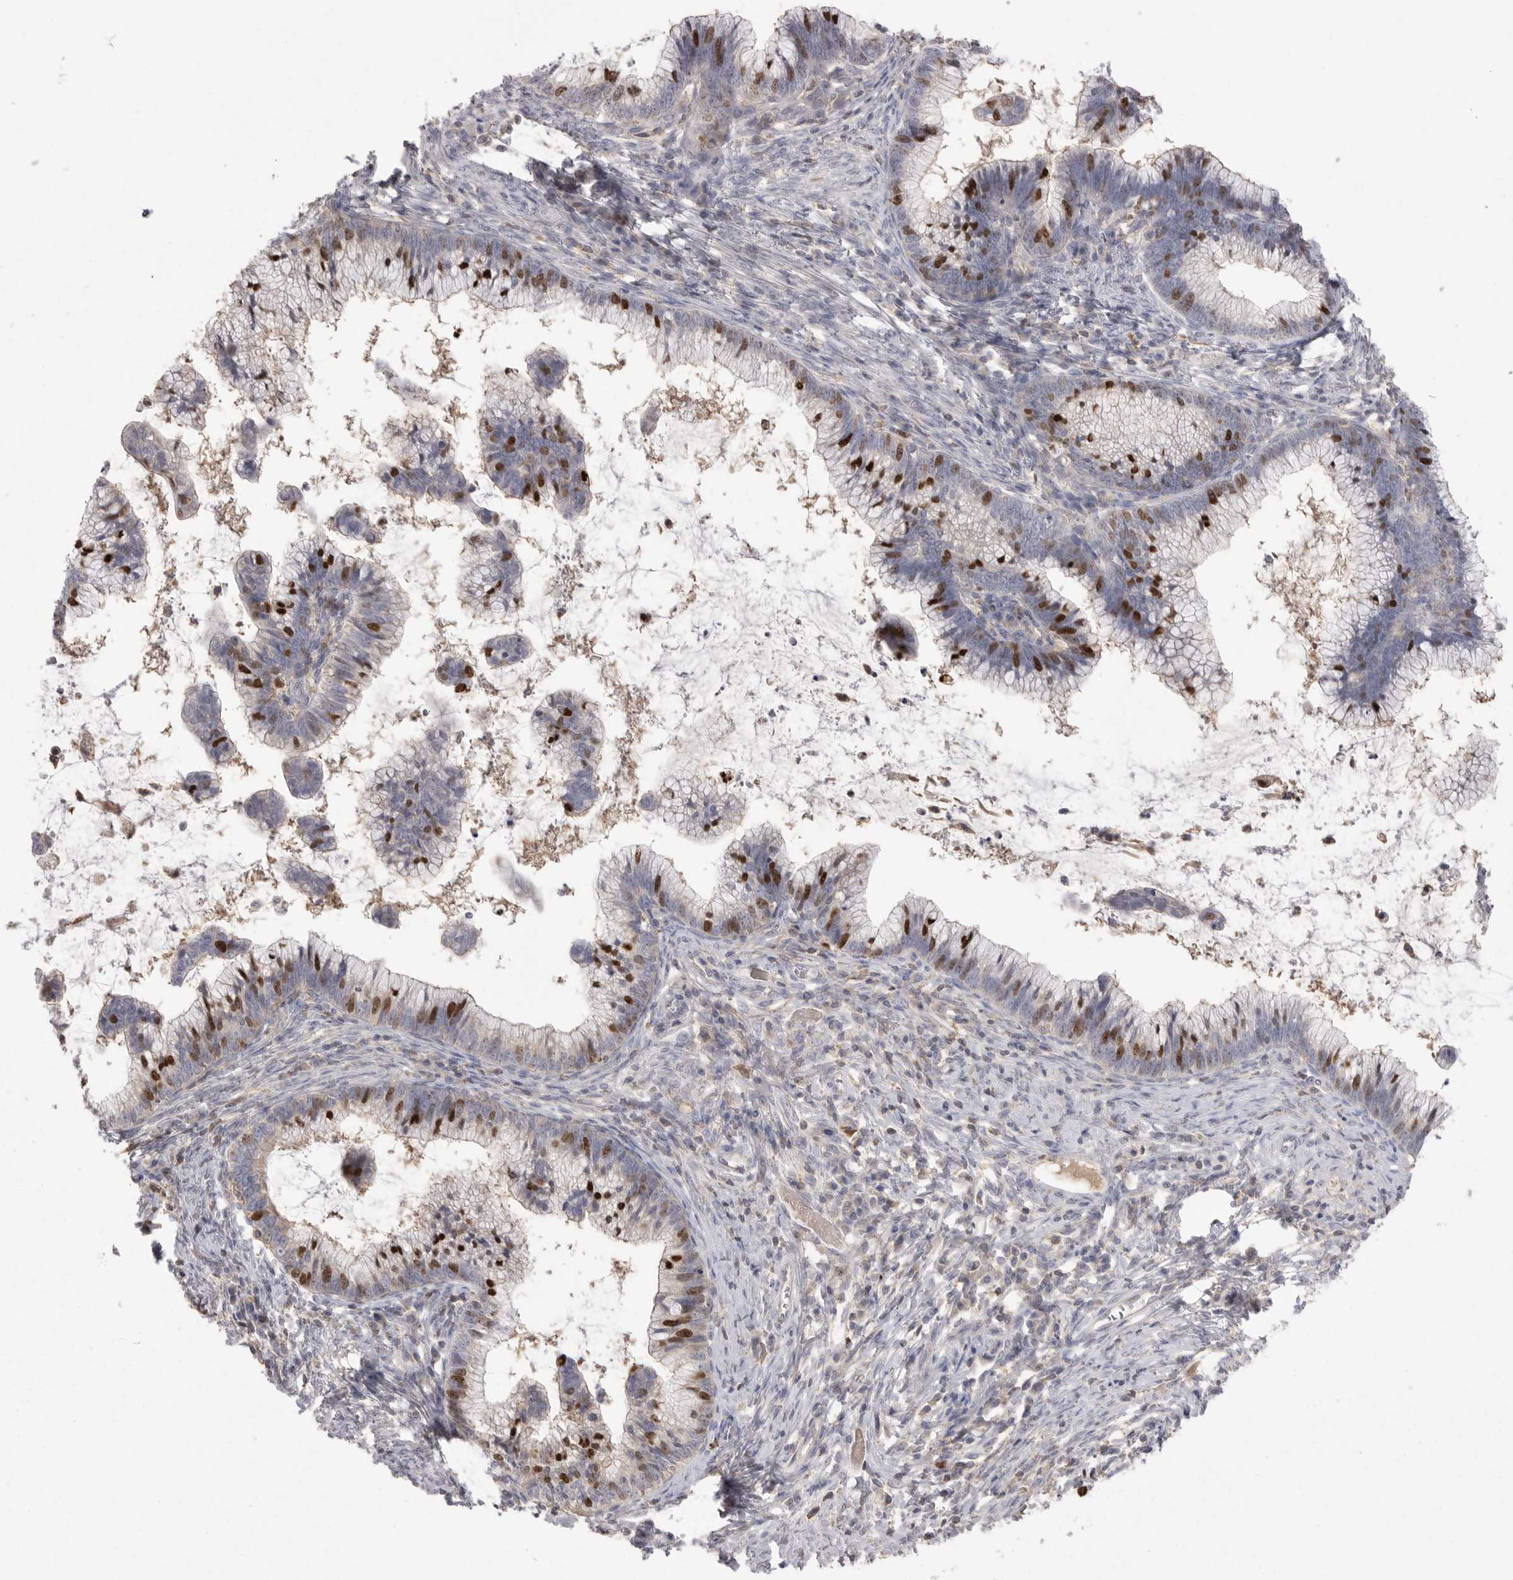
{"staining": {"intensity": "strong", "quantity": "<25%", "location": "nuclear"}, "tissue": "cervical cancer", "cell_type": "Tumor cells", "image_type": "cancer", "snomed": [{"axis": "morphology", "description": "Adenocarcinoma, NOS"}, {"axis": "topography", "description": "Cervix"}], "caption": "Immunohistochemical staining of cervical cancer (adenocarcinoma) exhibits strong nuclear protein positivity in about <25% of tumor cells.", "gene": "TOP2A", "patient": {"sex": "female", "age": 36}}